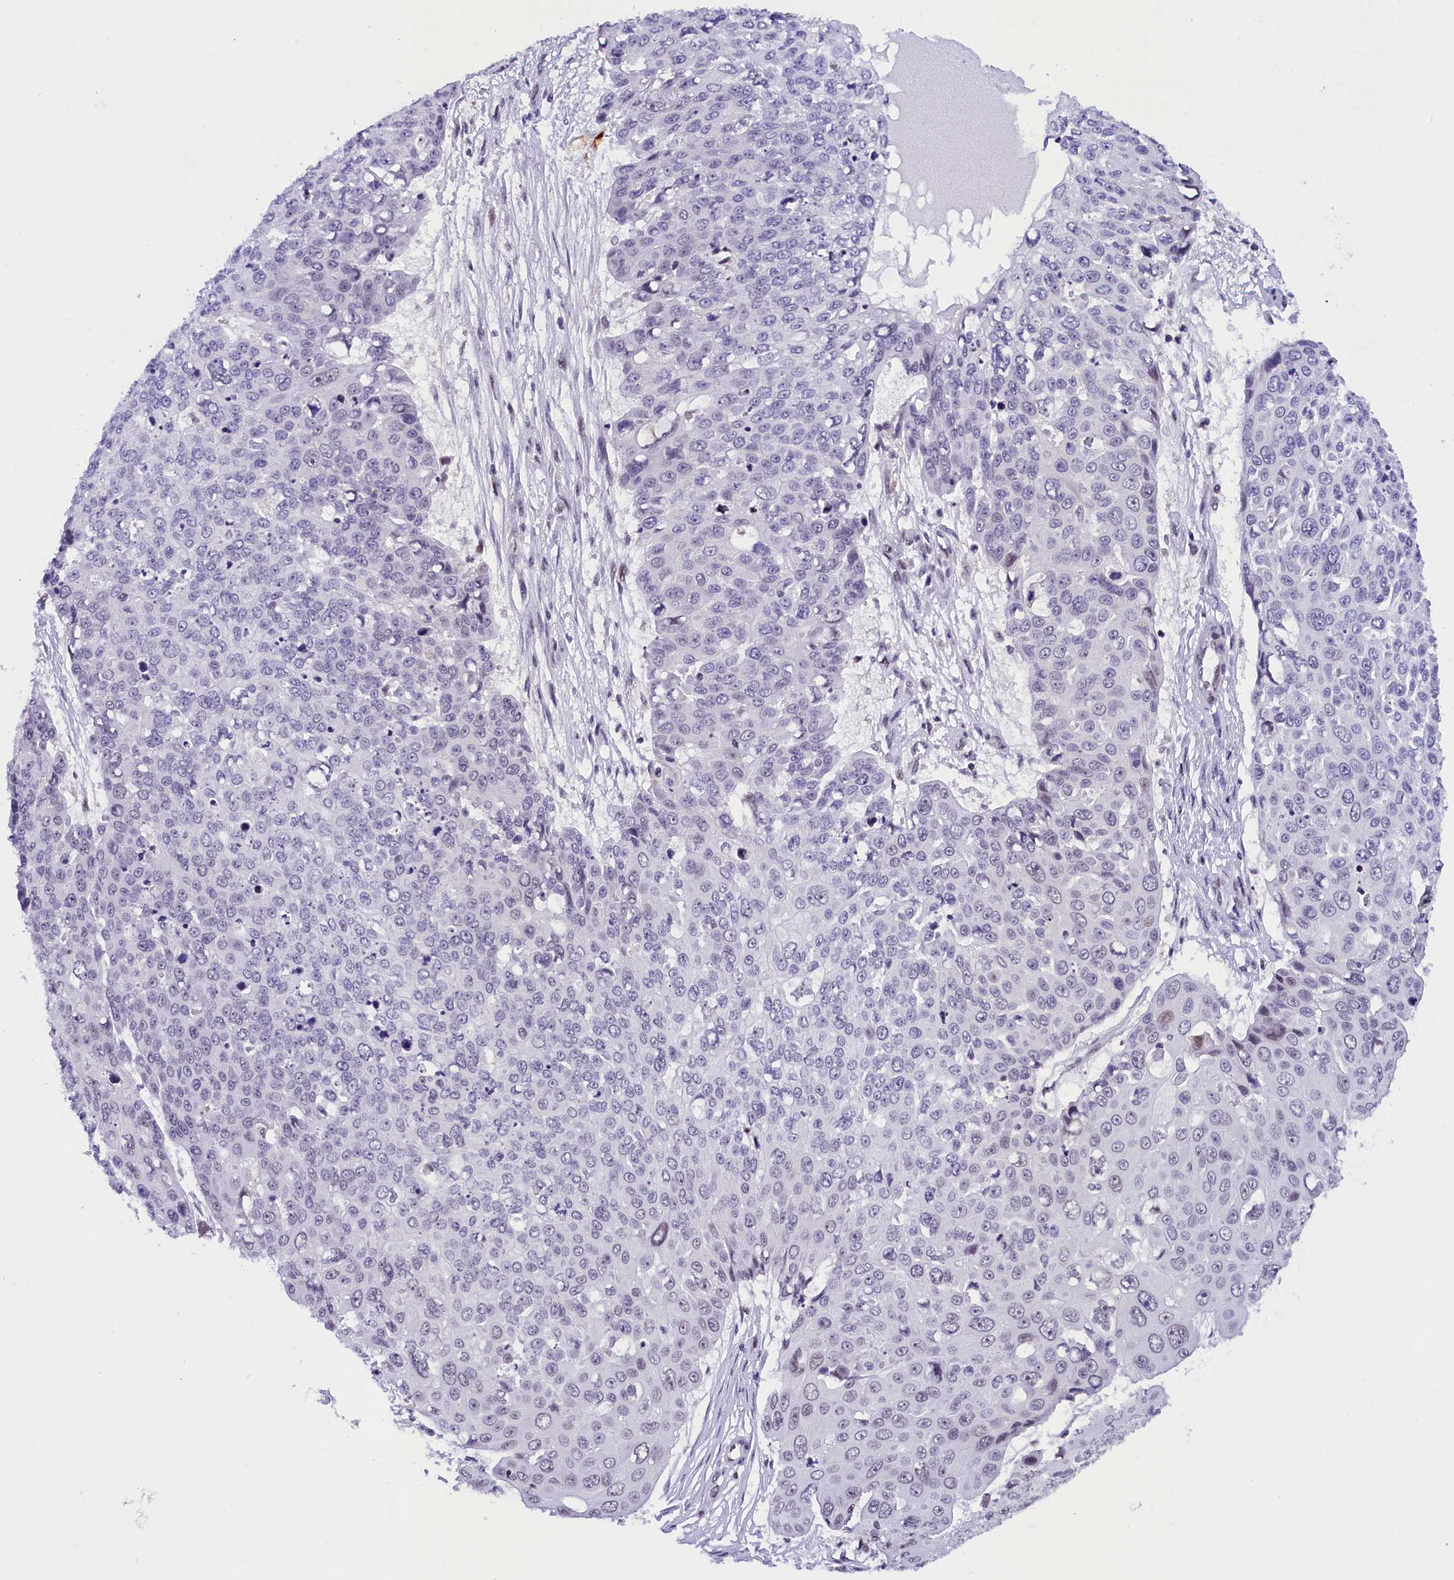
{"staining": {"intensity": "weak", "quantity": "<25%", "location": "nuclear"}, "tissue": "skin cancer", "cell_type": "Tumor cells", "image_type": "cancer", "snomed": [{"axis": "morphology", "description": "Squamous cell carcinoma, NOS"}, {"axis": "topography", "description": "Skin"}], "caption": "Immunohistochemistry histopathology image of neoplastic tissue: skin cancer stained with DAB (3,3'-diaminobenzidine) displays no significant protein positivity in tumor cells.", "gene": "CDYL2", "patient": {"sex": "male", "age": 71}}